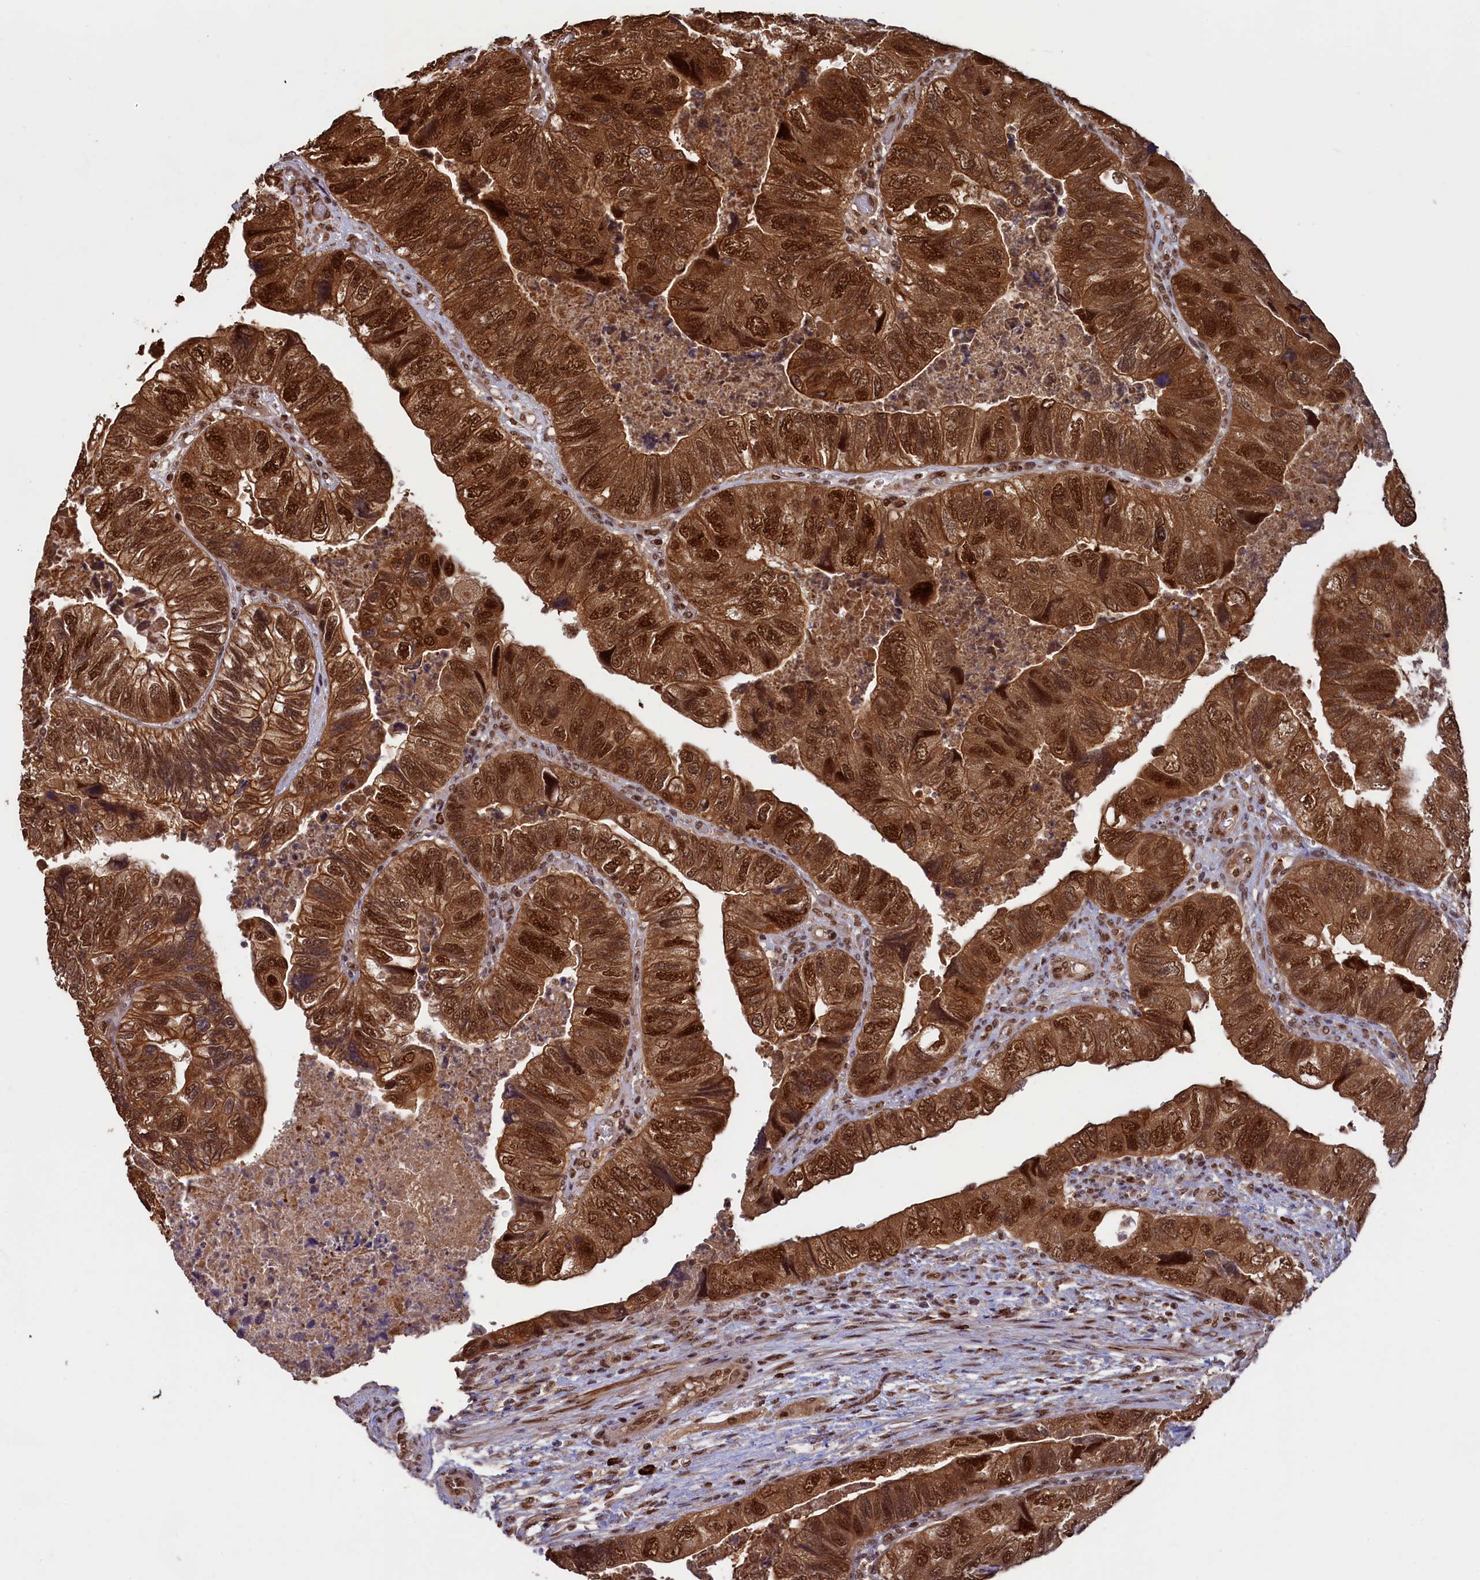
{"staining": {"intensity": "strong", "quantity": ">75%", "location": "cytoplasmic/membranous,nuclear"}, "tissue": "colorectal cancer", "cell_type": "Tumor cells", "image_type": "cancer", "snomed": [{"axis": "morphology", "description": "Adenocarcinoma, NOS"}, {"axis": "topography", "description": "Rectum"}], "caption": "IHC (DAB (3,3'-diaminobenzidine)) staining of colorectal cancer (adenocarcinoma) demonstrates strong cytoplasmic/membranous and nuclear protein staining in approximately >75% of tumor cells. (DAB IHC with brightfield microscopy, high magnification).", "gene": "NAE1", "patient": {"sex": "male", "age": 63}}